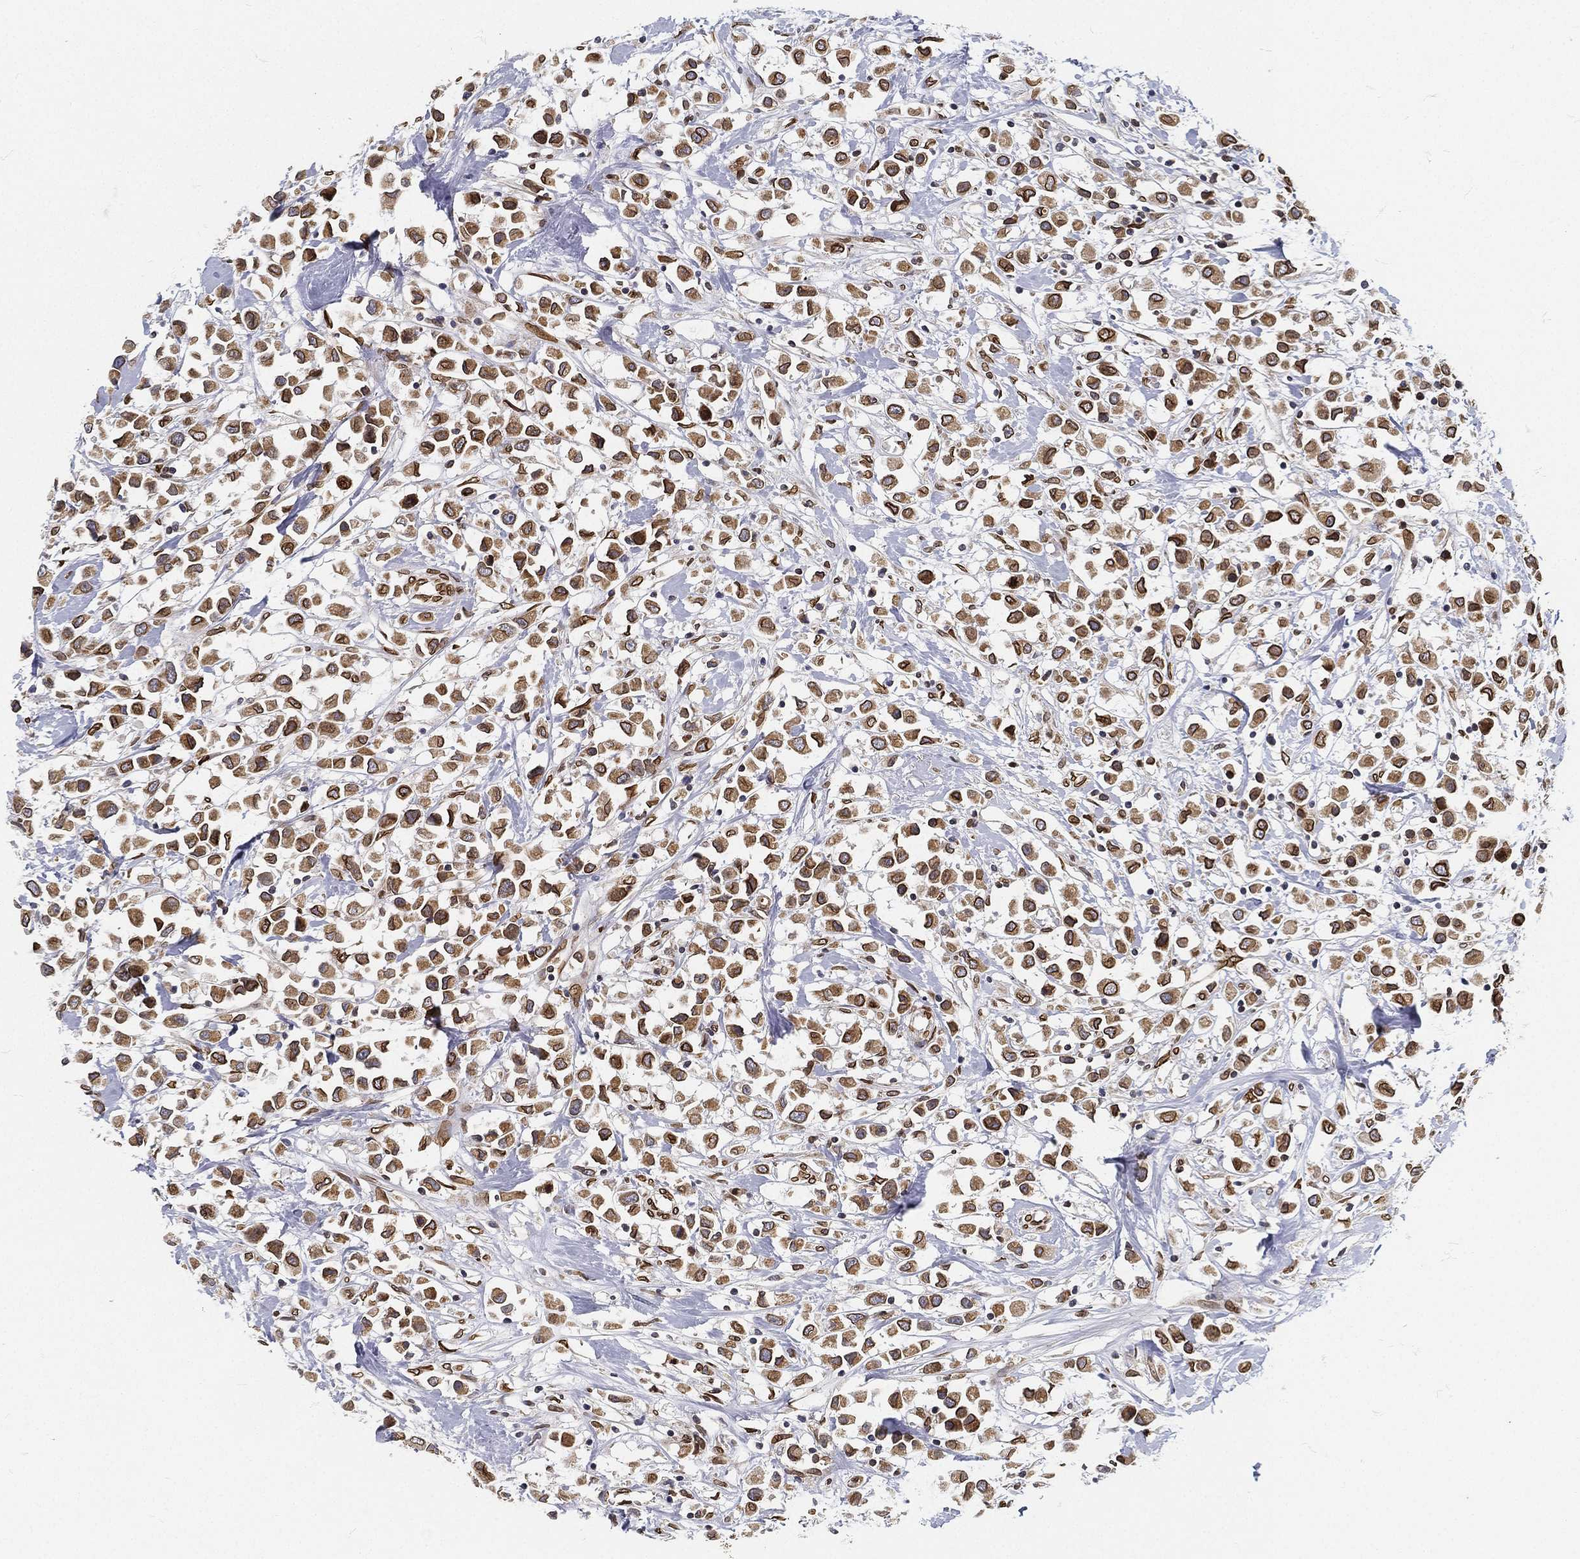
{"staining": {"intensity": "moderate", "quantity": ">75%", "location": "cytoplasmic/membranous,nuclear"}, "tissue": "breast cancer", "cell_type": "Tumor cells", "image_type": "cancer", "snomed": [{"axis": "morphology", "description": "Duct carcinoma"}, {"axis": "topography", "description": "Breast"}], "caption": "The photomicrograph exhibits a brown stain indicating the presence of a protein in the cytoplasmic/membranous and nuclear of tumor cells in intraductal carcinoma (breast). (DAB (3,3'-diaminobenzidine) = brown stain, brightfield microscopy at high magnification).", "gene": "PALB2", "patient": {"sex": "female", "age": 61}}